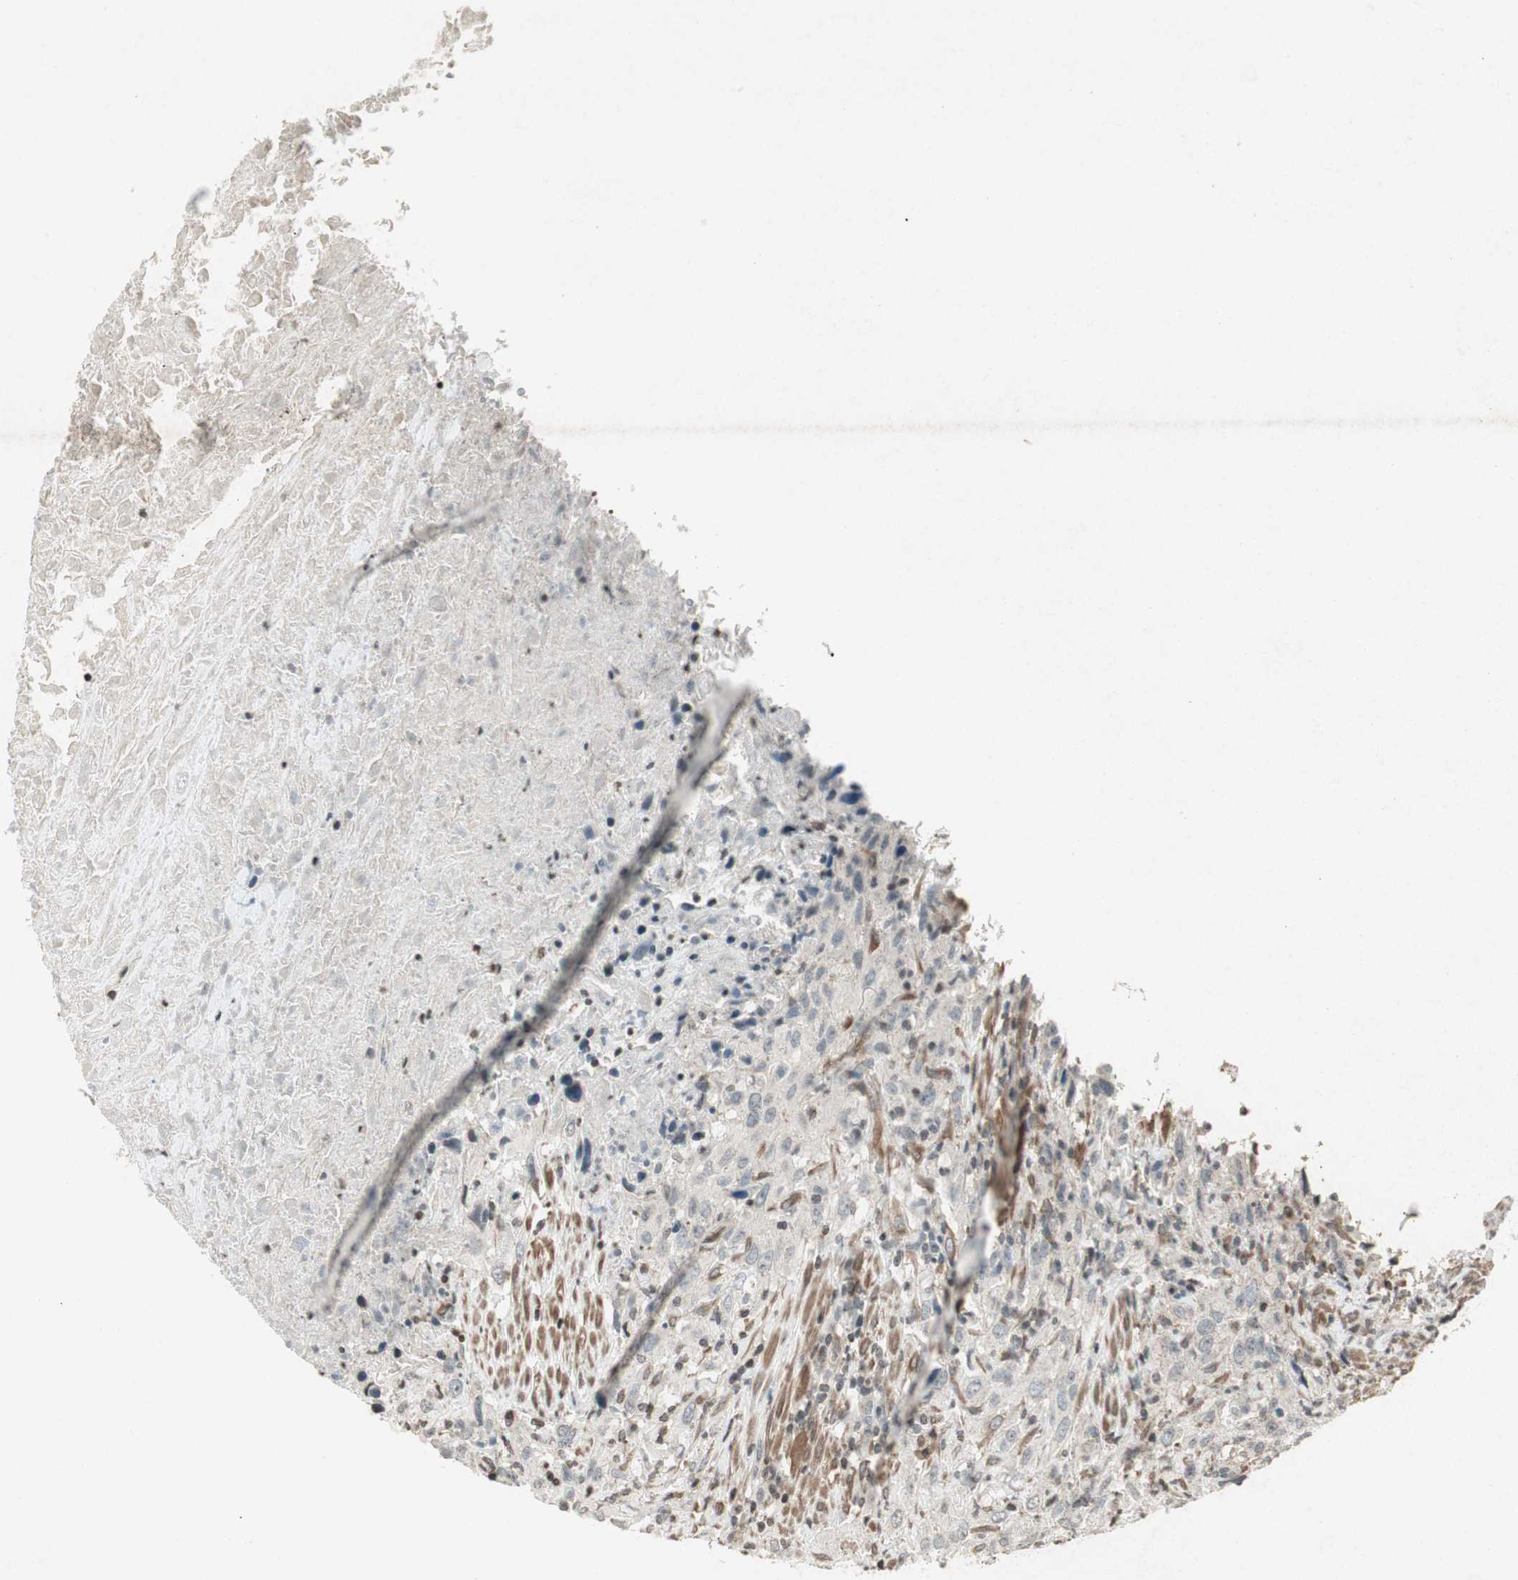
{"staining": {"intensity": "weak", "quantity": ">75%", "location": "cytoplasmic/membranous"}, "tissue": "urothelial cancer", "cell_type": "Tumor cells", "image_type": "cancer", "snomed": [{"axis": "morphology", "description": "Urothelial carcinoma, High grade"}, {"axis": "topography", "description": "Urinary bladder"}], "caption": "Immunohistochemistry (IHC) histopathology image of human high-grade urothelial carcinoma stained for a protein (brown), which demonstrates low levels of weak cytoplasmic/membranous positivity in approximately >75% of tumor cells.", "gene": "PRKG1", "patient": {"sex": "male", "age": 61}}